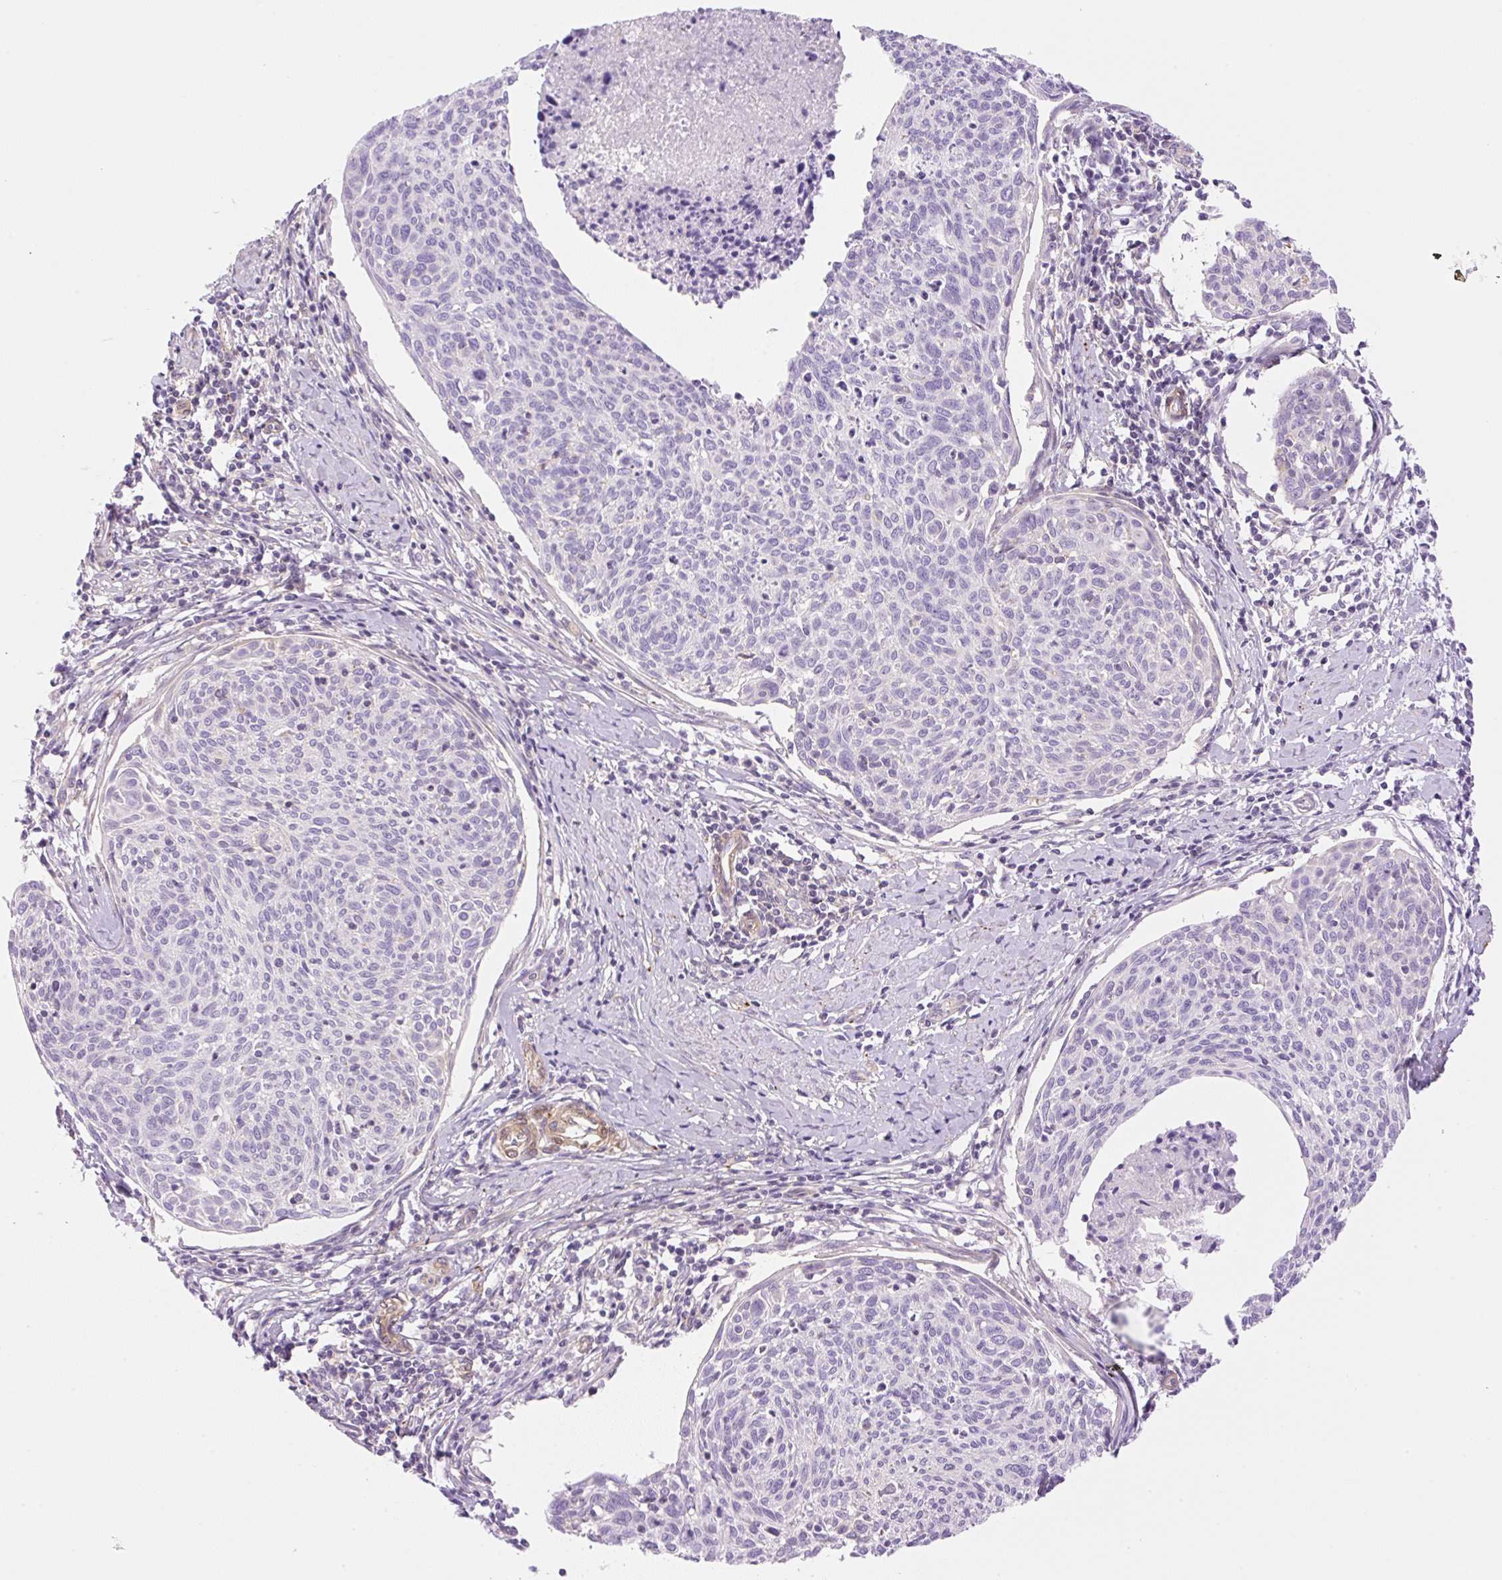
{"staining": {"intensity": "negative", "quantity": "none", "location": "none"}, "tissue": "cervical cancer", "cell_type": "Tumor cells", "image_type": "cancer", "snomed": [{"axis": "morphology", "description": "Squamous cell carcinoma, NOS"}, {"axis": "topography", "description": "Cervix"}], "caption": "The histopathology image shows no staining of tumor cells in cervical cancer. (DAB (3,3'-diaminobenzidine) IHC visualized using brightfield microscopy, high magnification).", "gene": "EHD3", "patient": {"sex": "female", "age": 49}}